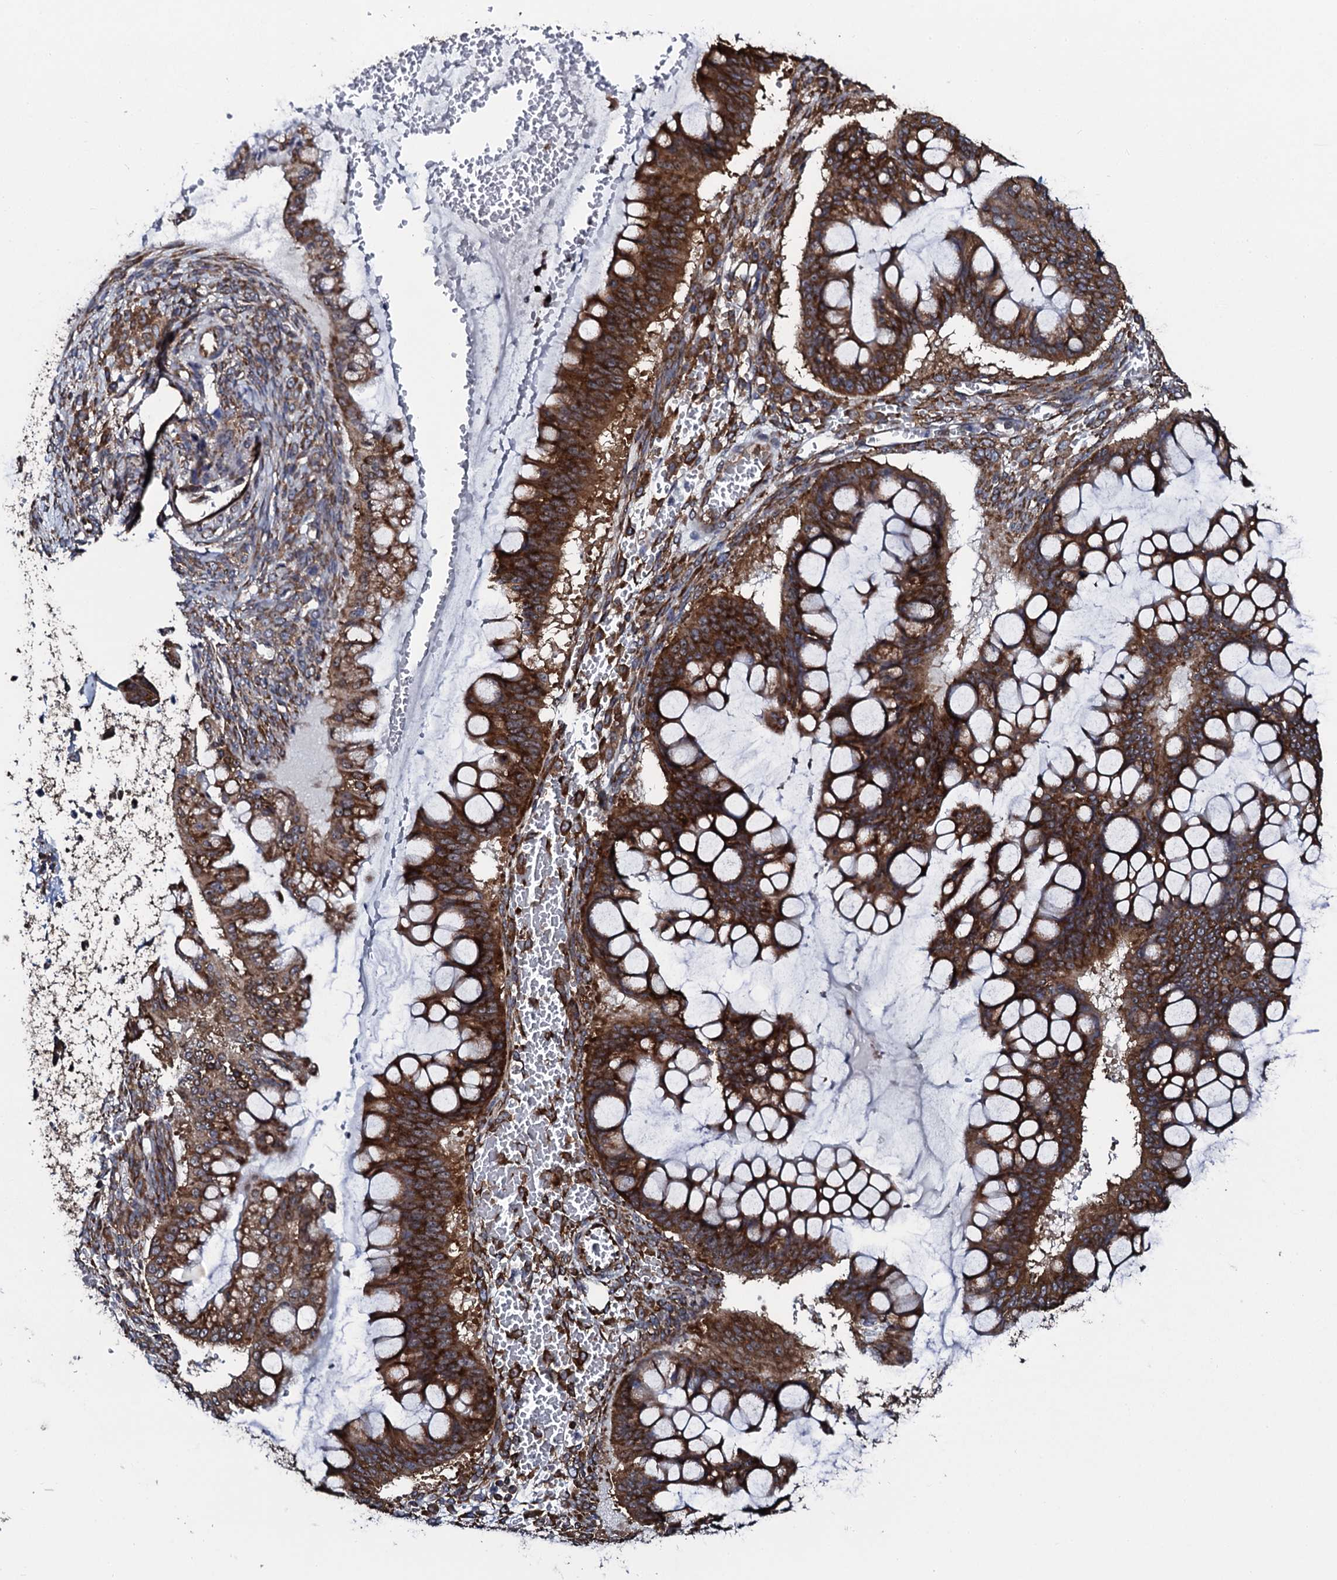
{"staining": {"intensity": "moderate", "quantity": ">75%", "location": "cytoplasmic/membranous"}, "tissue": "ovarian cancer", "cell_type": "Tumor cells", "image_type": "cancer", "snomed": [{"axis": "morphology", "description": "Cystadenocarcinoma, mucinous, NOS"}, {"axis": "topography", "description": "Ovary"}], "caption": "This is a photomicrograph of immunohistochemistry staining of ovarian mucinous cystadenocarcinoma, which shows moderate positivity in the cytoplasmic/membranous of tumor cells.", "gene": "SPTY2D1", "patient": {"sex": "female", "age": 73}}